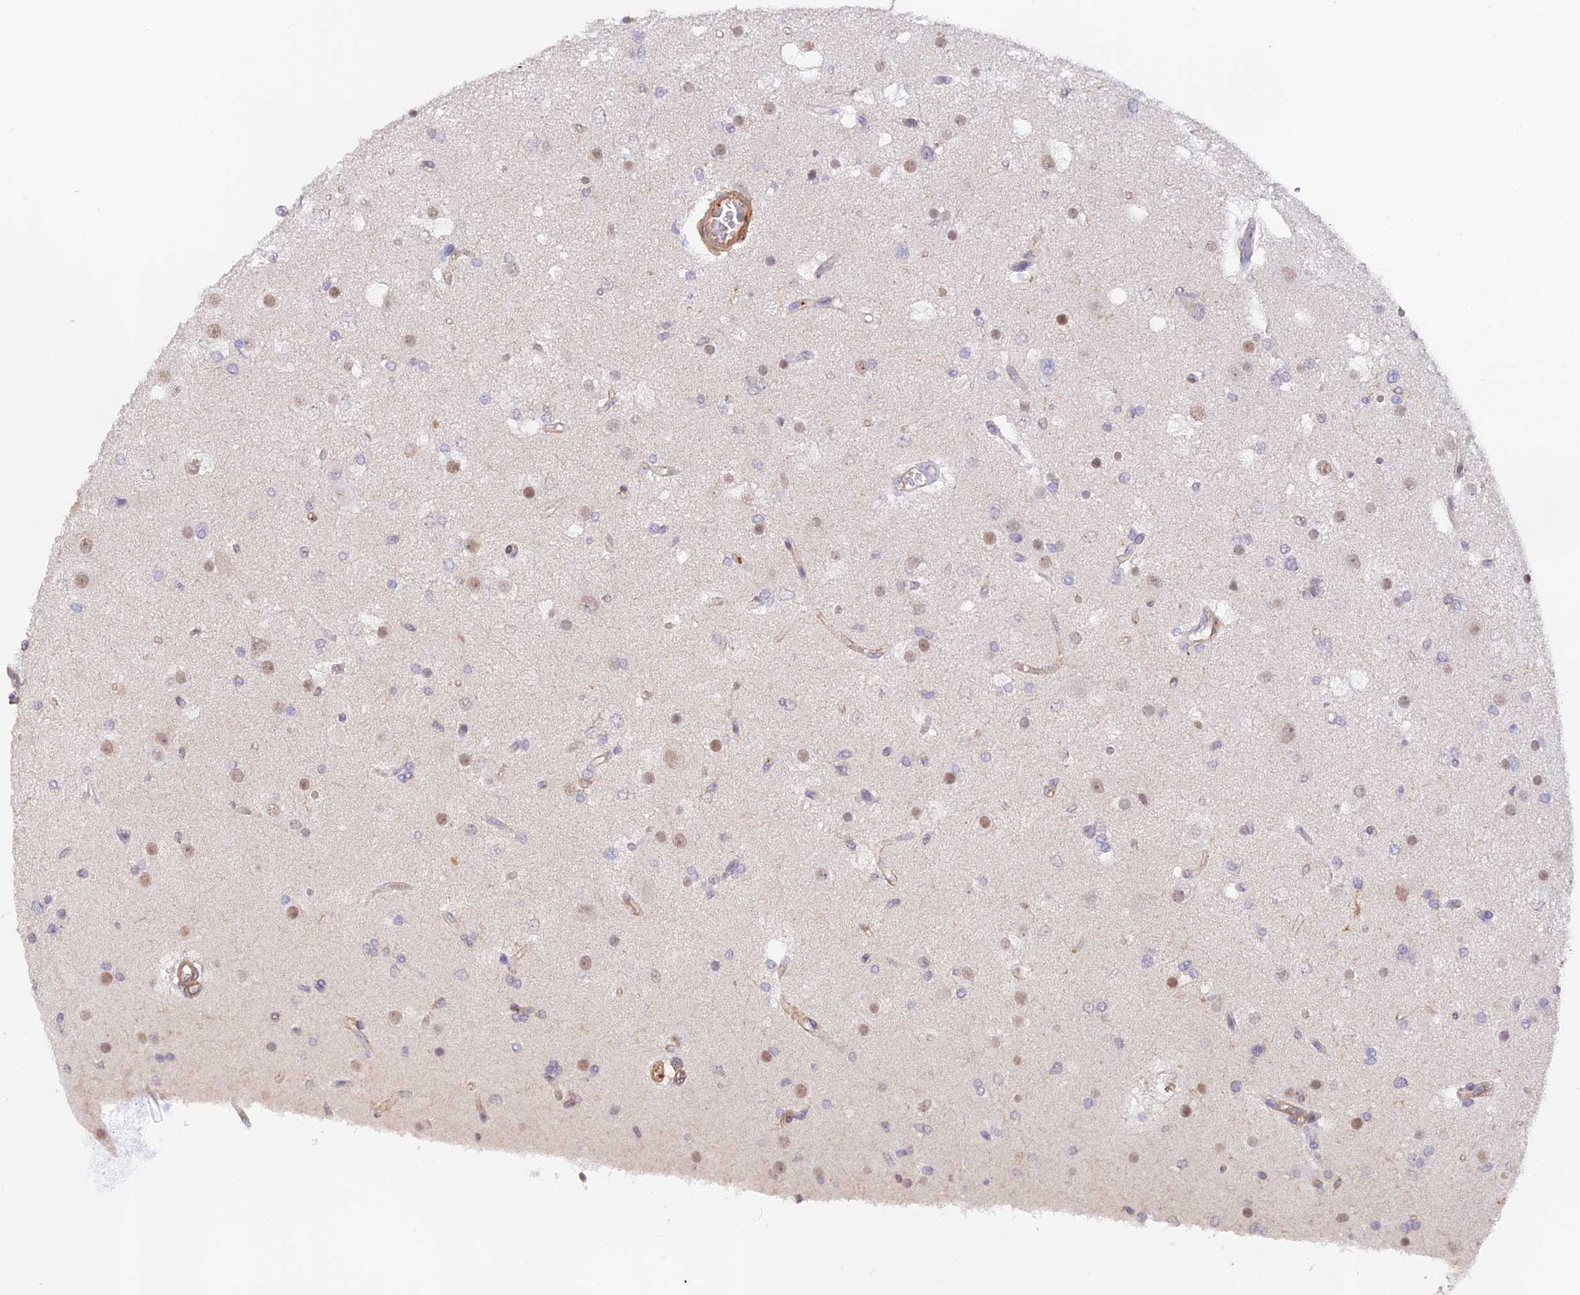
{"staining": {"intensity": "moderate", "quantity": "<25%", "location": "nuclear"}, "tissue": "glioma", "cell_type": "Tumor cells", "image_type": "cancer", "snomed": [{"axis": "morphology", "description": "Glioma, malignant, High grade"}, {"axis": "topography", "description": "Brain"}], "caption": "Human high-grade glioma (malignant) stained with a brown dye shows moderate nuclear positive positivity in approximately <25% of tumor cells.", "gene": "DENND1C", "patient": {"sex": "male", "age": 53}}